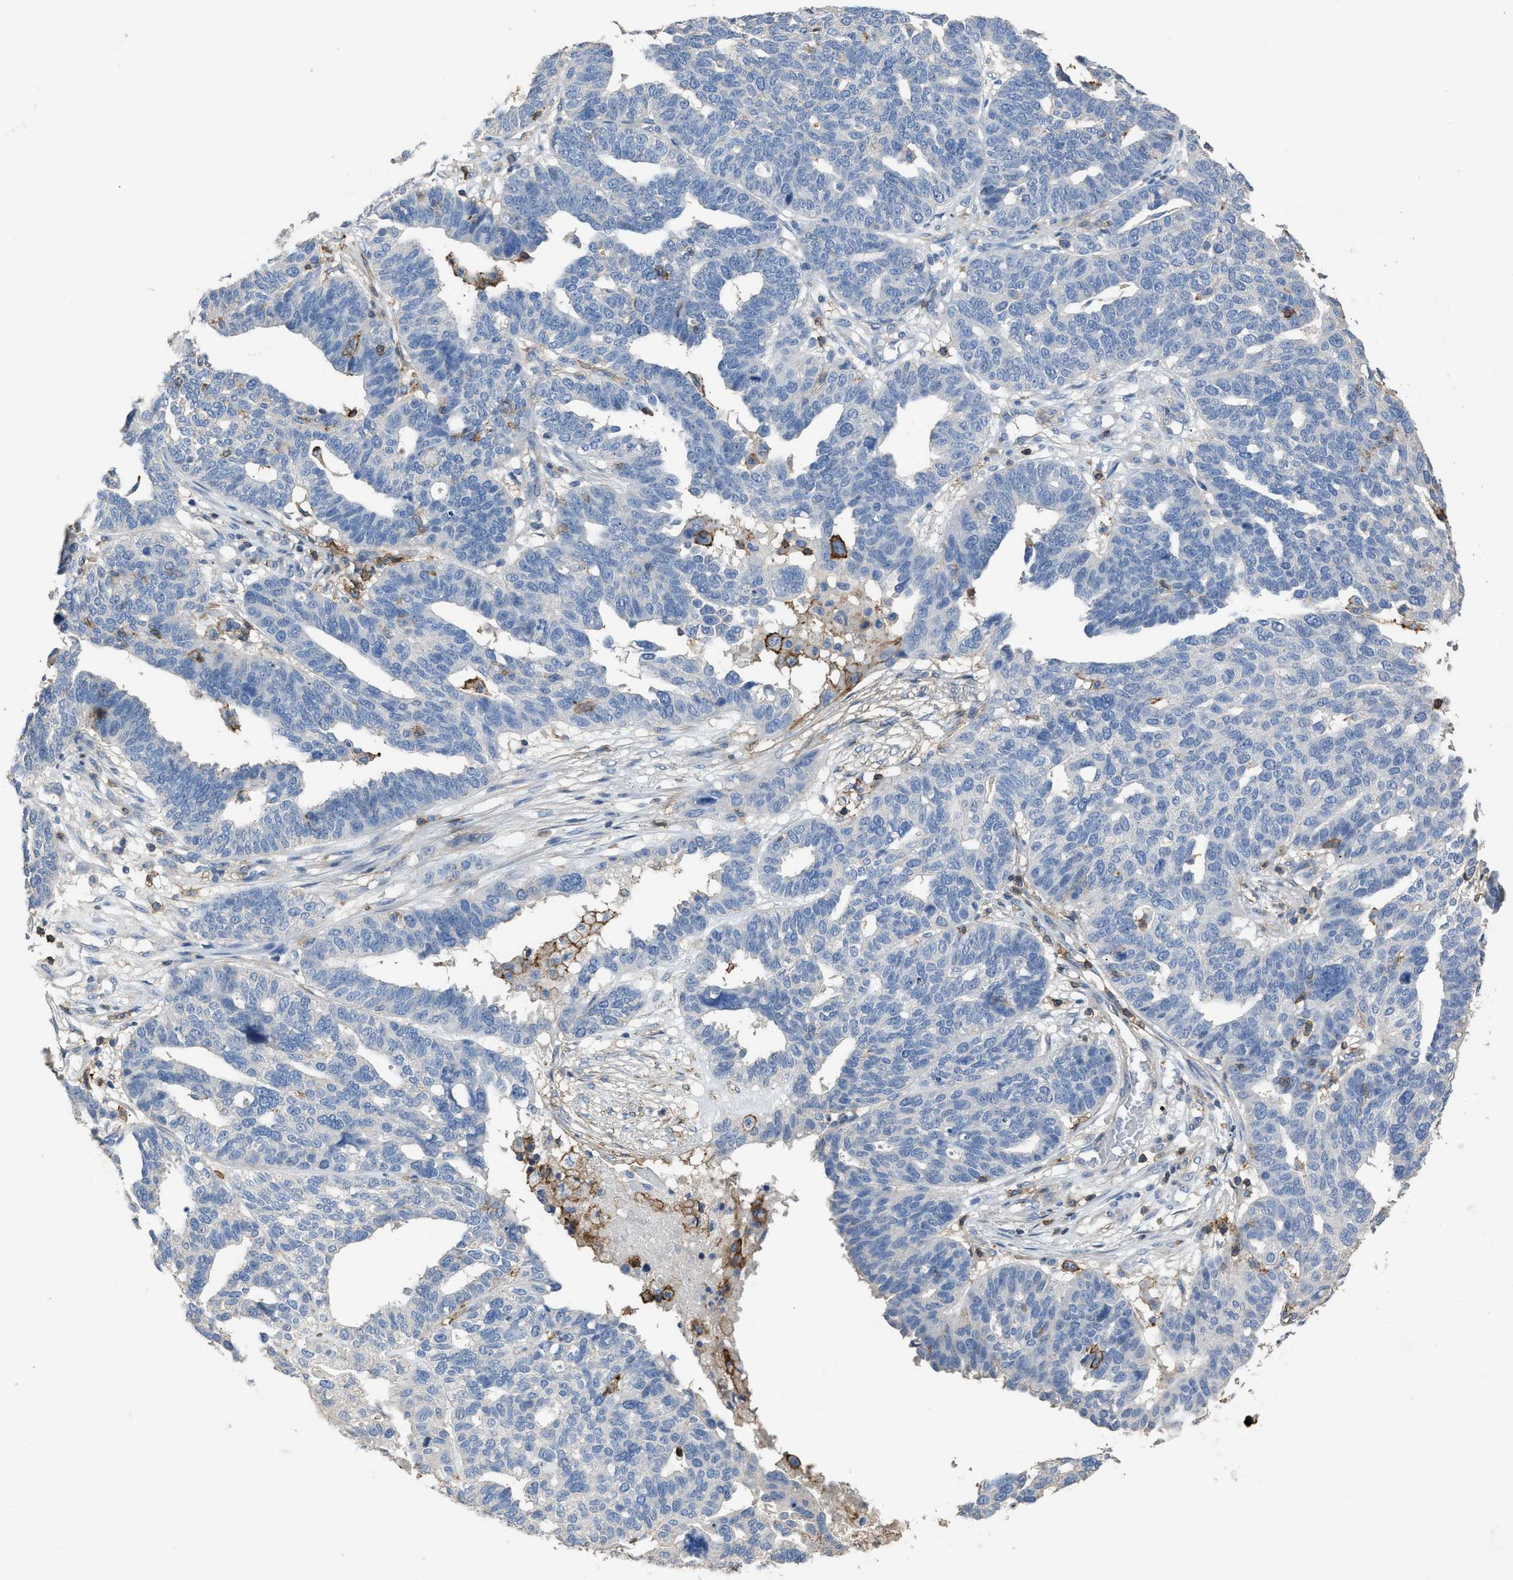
{"staining": {"intensity": "negative", "quantity": "none", "location": "none"}, "tissue": "ovarian cancer", "cell_type": "Tumor cells", "image_type": "cancer", "snomed": [{"axis": "morphology", "description": "Cystadenocarcinoma, serous, NOS"}, {"axis": "topography", "description": "Ovary"}], "caption": "IHC micrograph of neoplastic tissue: human ovarian serous cystadenocarcinoma stained with DAB (3,3'-diaminobenzidine) reveals no significant protein staining in tumor cells.", "gene": "OR51E1", "patient": {"sex": "female", "age": 59}}